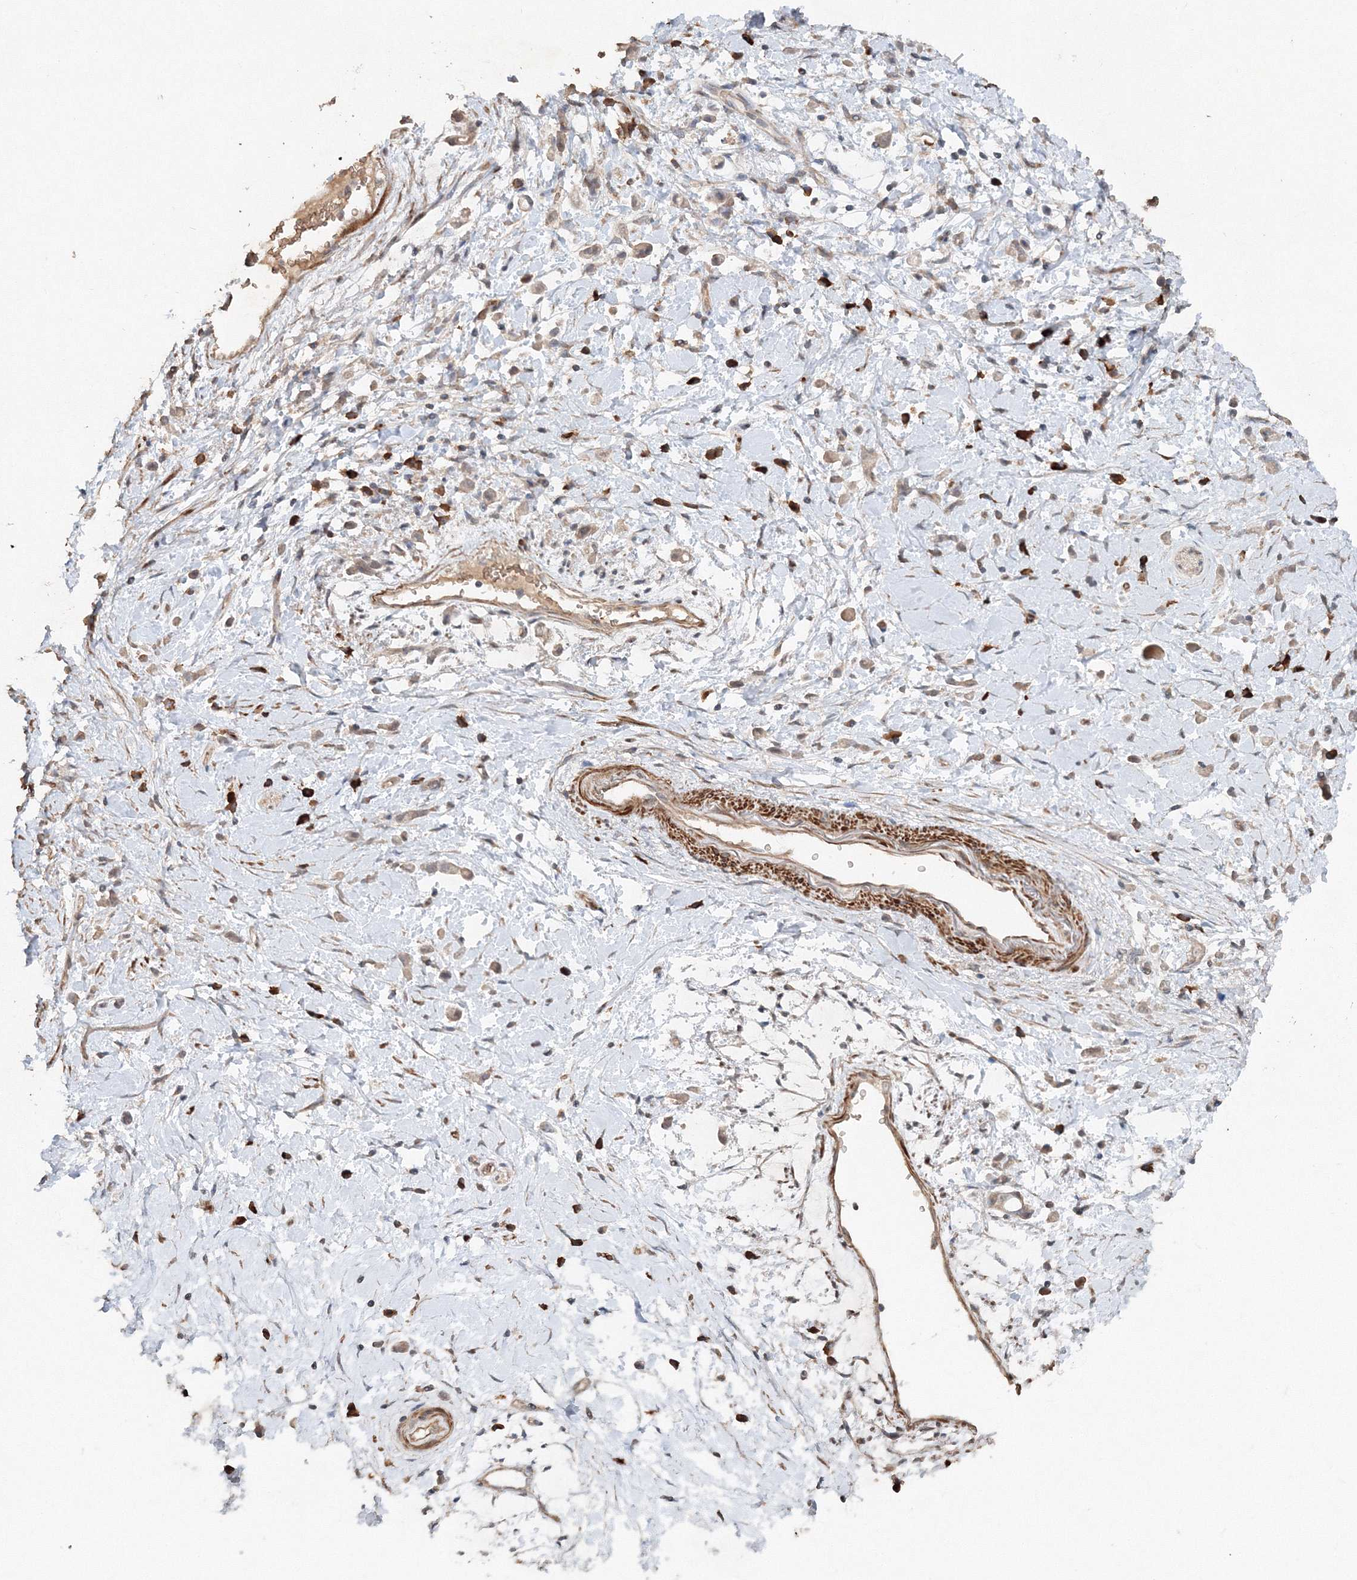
{"staining": {"intensity": "negative", "quantity": "none", "location": "none"}, "tissue": "stomach cancer", "cell_type": "Tumor cells", "image_type": "cancer", "snomed": [{"axis": "morphology", "description": "Adenocarcinoma, NOS"}, {"axis": "topography", "description": "Stomach"}], "caption": "High magnification brightfield microscopy of stomach cancer stained with DAB (3,3'-diaminobenzidine) (brown) and counterstained with hematoxylin (blue): tumor cells show no significant positivity. (DAB (3,3'-diaminobenzidine) IHC visualized using brightfield microscopy, high magnification).", "gene": "NALF2", "patient": {"sex": "female", "age": 60}}